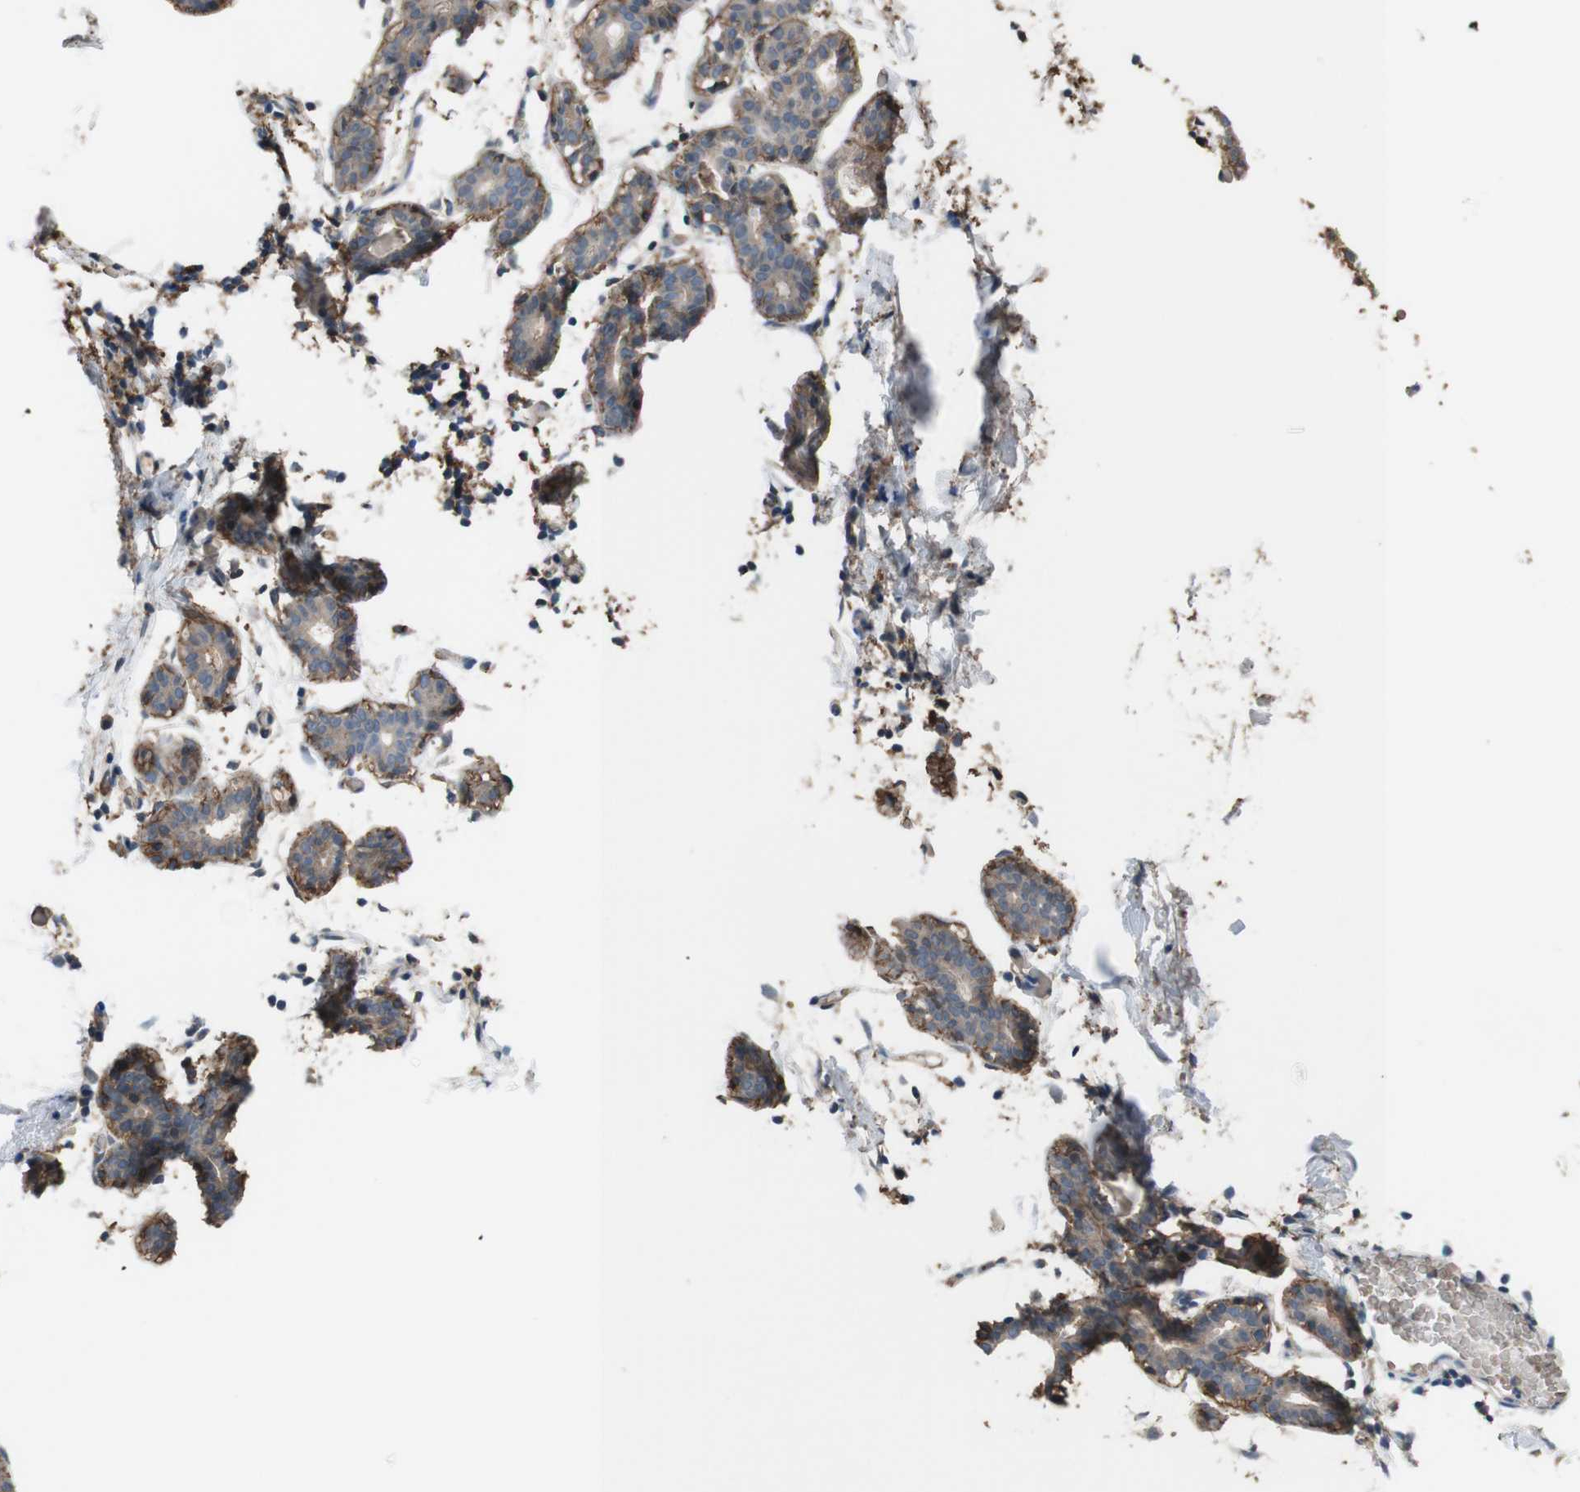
{"staining": {"intensity": "negative", "quantity": "none", "location": "none"}, "tissue": "breast", "cell_type": "Adipocytes", "image_type": "normal", "snomed": [{"axis": "morphology", "description": "Normal tissue, NOS"}, {"axis": "topography", "description": "Breast"}], "caption": "Adipocytes show no significant protein expression in unremarkable breast.", "gene": "ATP2B1", "patient": {"sex": "female", "age": 27}}